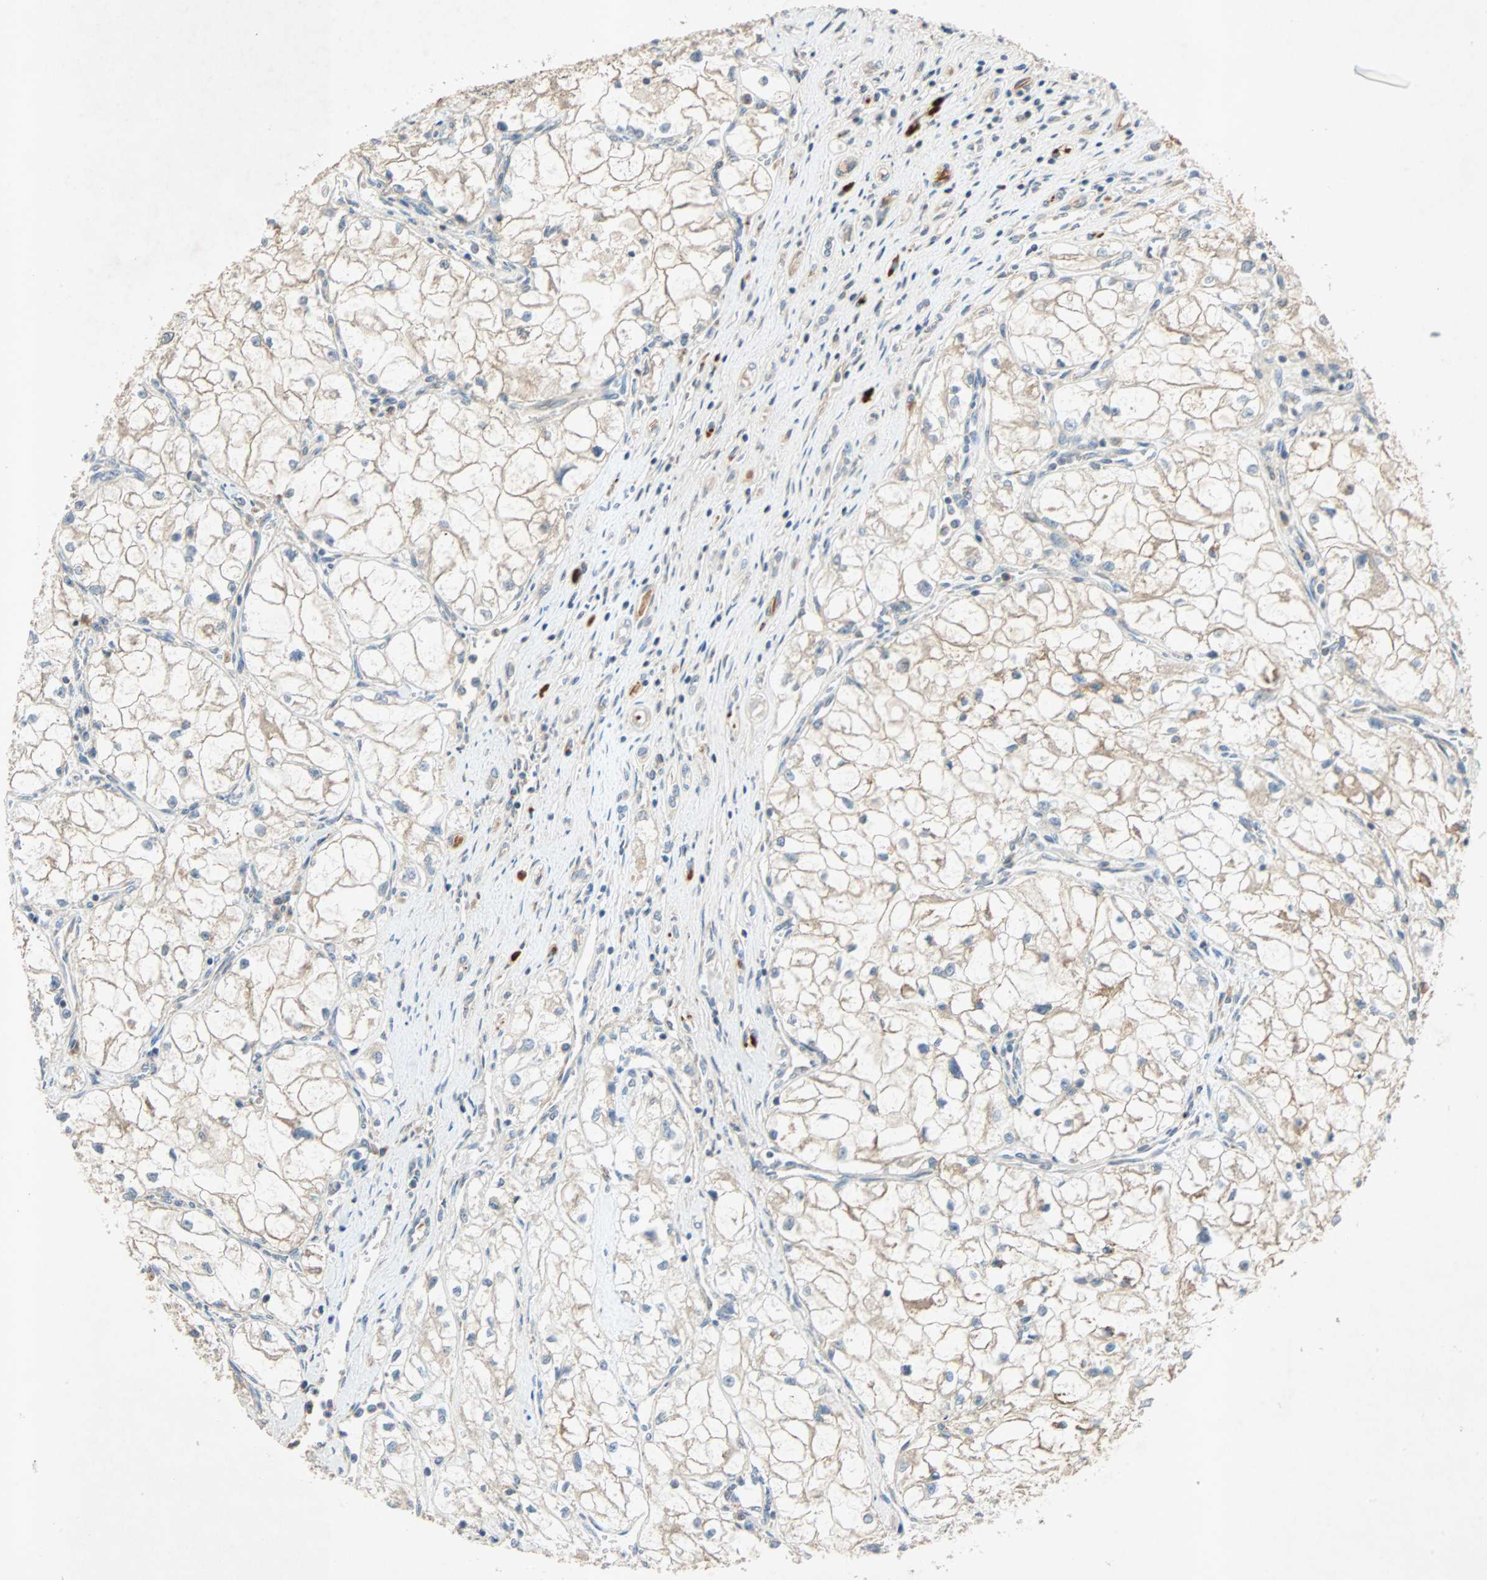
{"staining": {"intensity": "weak", "quantity": ">75%", "location": "cytoplasmic/membranous"}, "tissue": "renal cancer", "cell_type": "Tumor cells", "image_type": "cancer", "snomed": [{"axis": "morphology", "description": "Adenocarcinoma, NOS"}, {"axis": "topography", "description": "Kidney"}], "caption": "Weak cytoplasmic/membranous protein staining is seen in about >75% of tumor cells in renal cancer. The protein of interest is stained brown, and the nuclei are stained in blue (DAB IHC with brightfield microscopy, high magnification).", "gene": "XYLT1", "patient": {"sex": "female", "age": 70}}